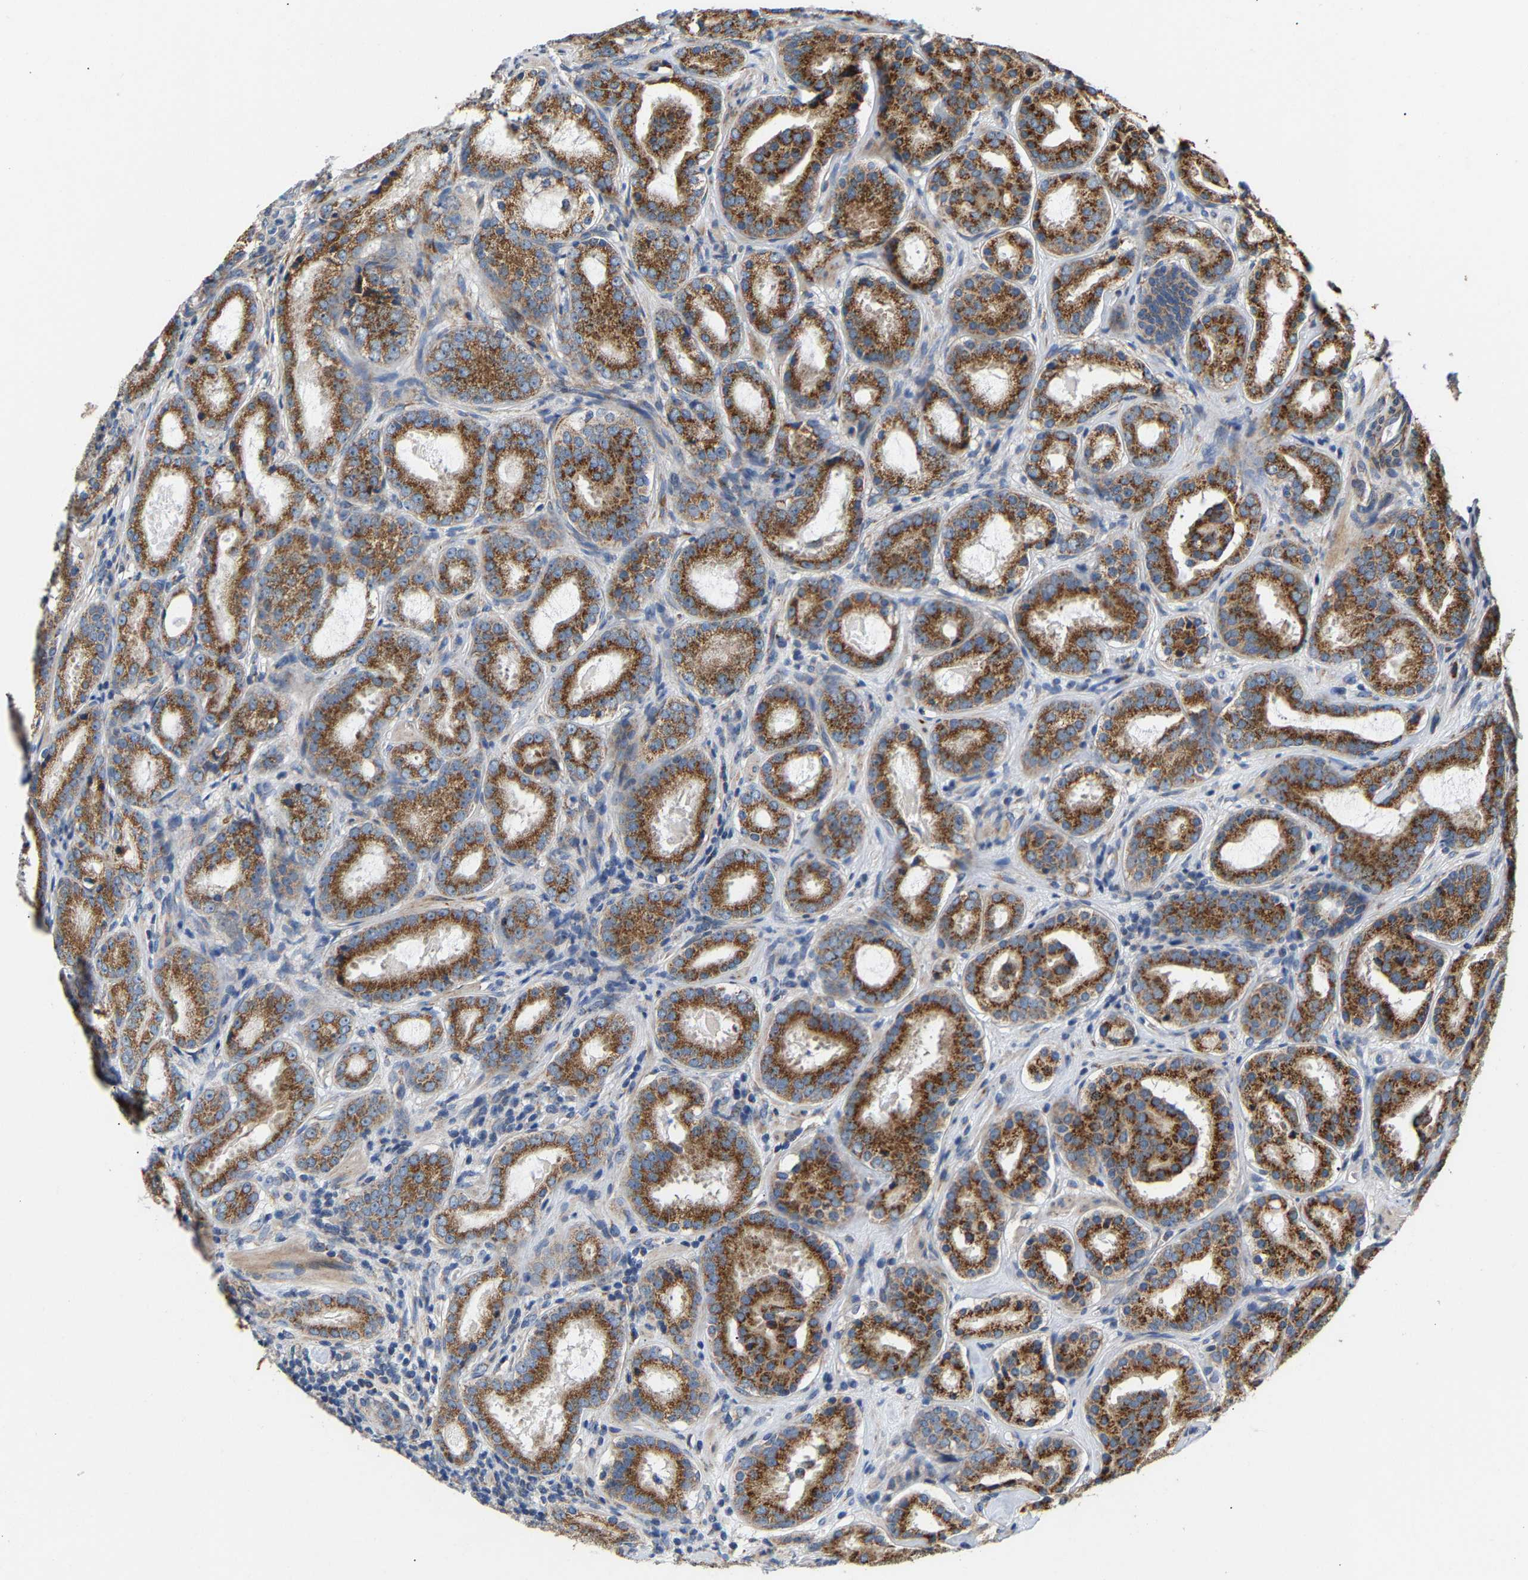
{"staining": {"intensity": "strong", "quantity": ">75%", "location": "cytoplasmic/membranous"}, "tissue": "prostate cancer", "cell_type": "Tumor cells", "image_type": "cancer", "snomed": [{"axis": "morphology", "description": "Adenocarcinoma, Low grade"}, {"axis": "topography", "description": "Prostate"}], "caption": "Tumor cells reveal high levels of strong cytoplasmic/membranous expression in approximately >75% of cells in prostate adenocarcinoma (low-grade).", "gene": "TMEM168", "patient": {"sex": "male", "age": 69}}